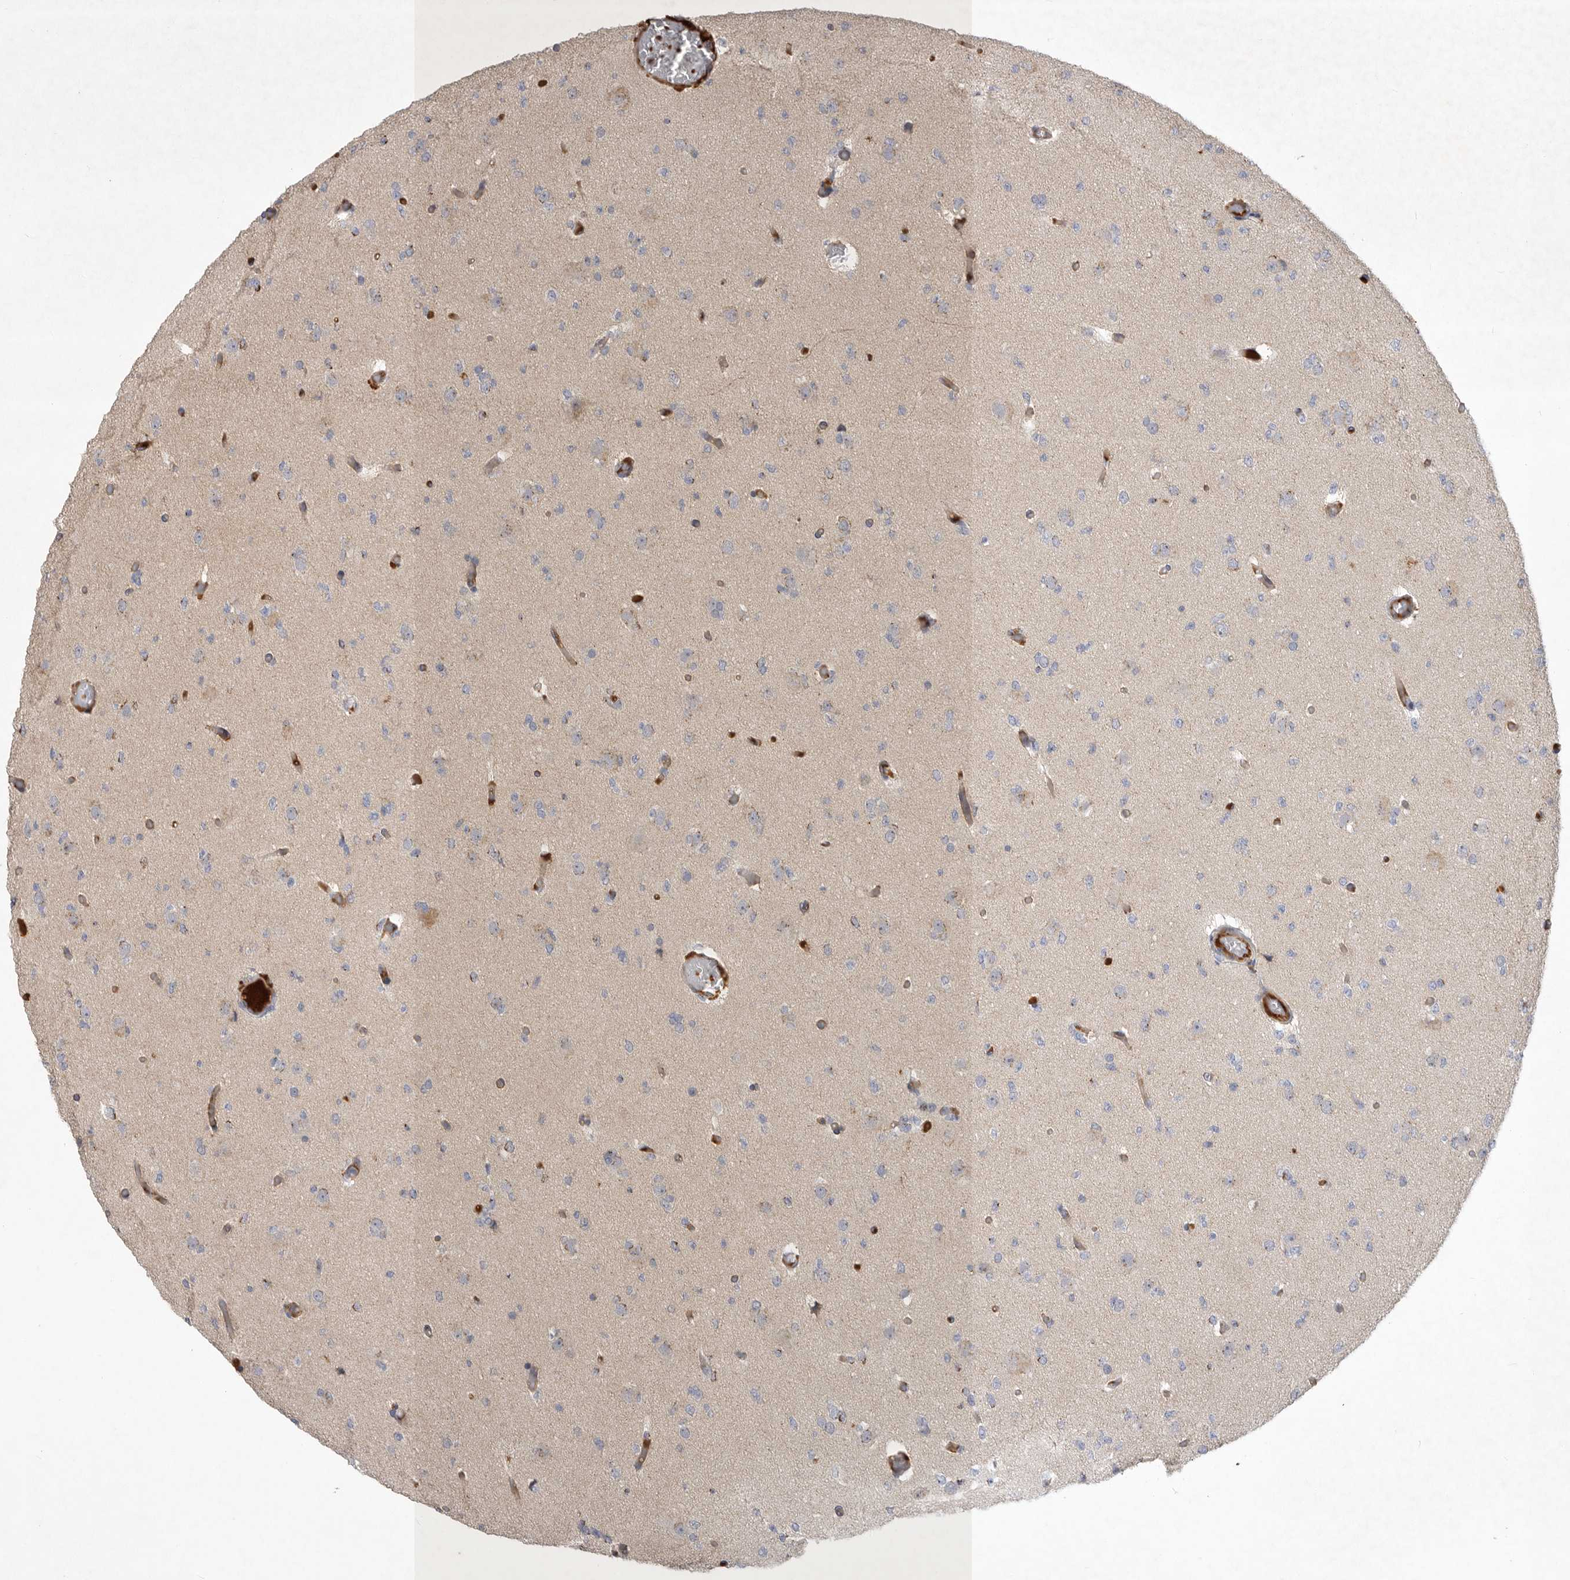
{"staining": {"intensity": "negative", "quantity": "none", "location": "none"}, "tissue": "glioma", "cell_type": "Tumor cells", "image_type": "cancer", "snomed": [{"axis": "morphology", "description": "Glioma, malignant, Low grade"}, {"axis": "topography", "description": "Brain"}], "caption": "DAB immunohistochemical staining of glioma demonstrates no significant staining in tumor cells.", "gene": "MLPH", "patient": {"sex": "female", "age": 22}}